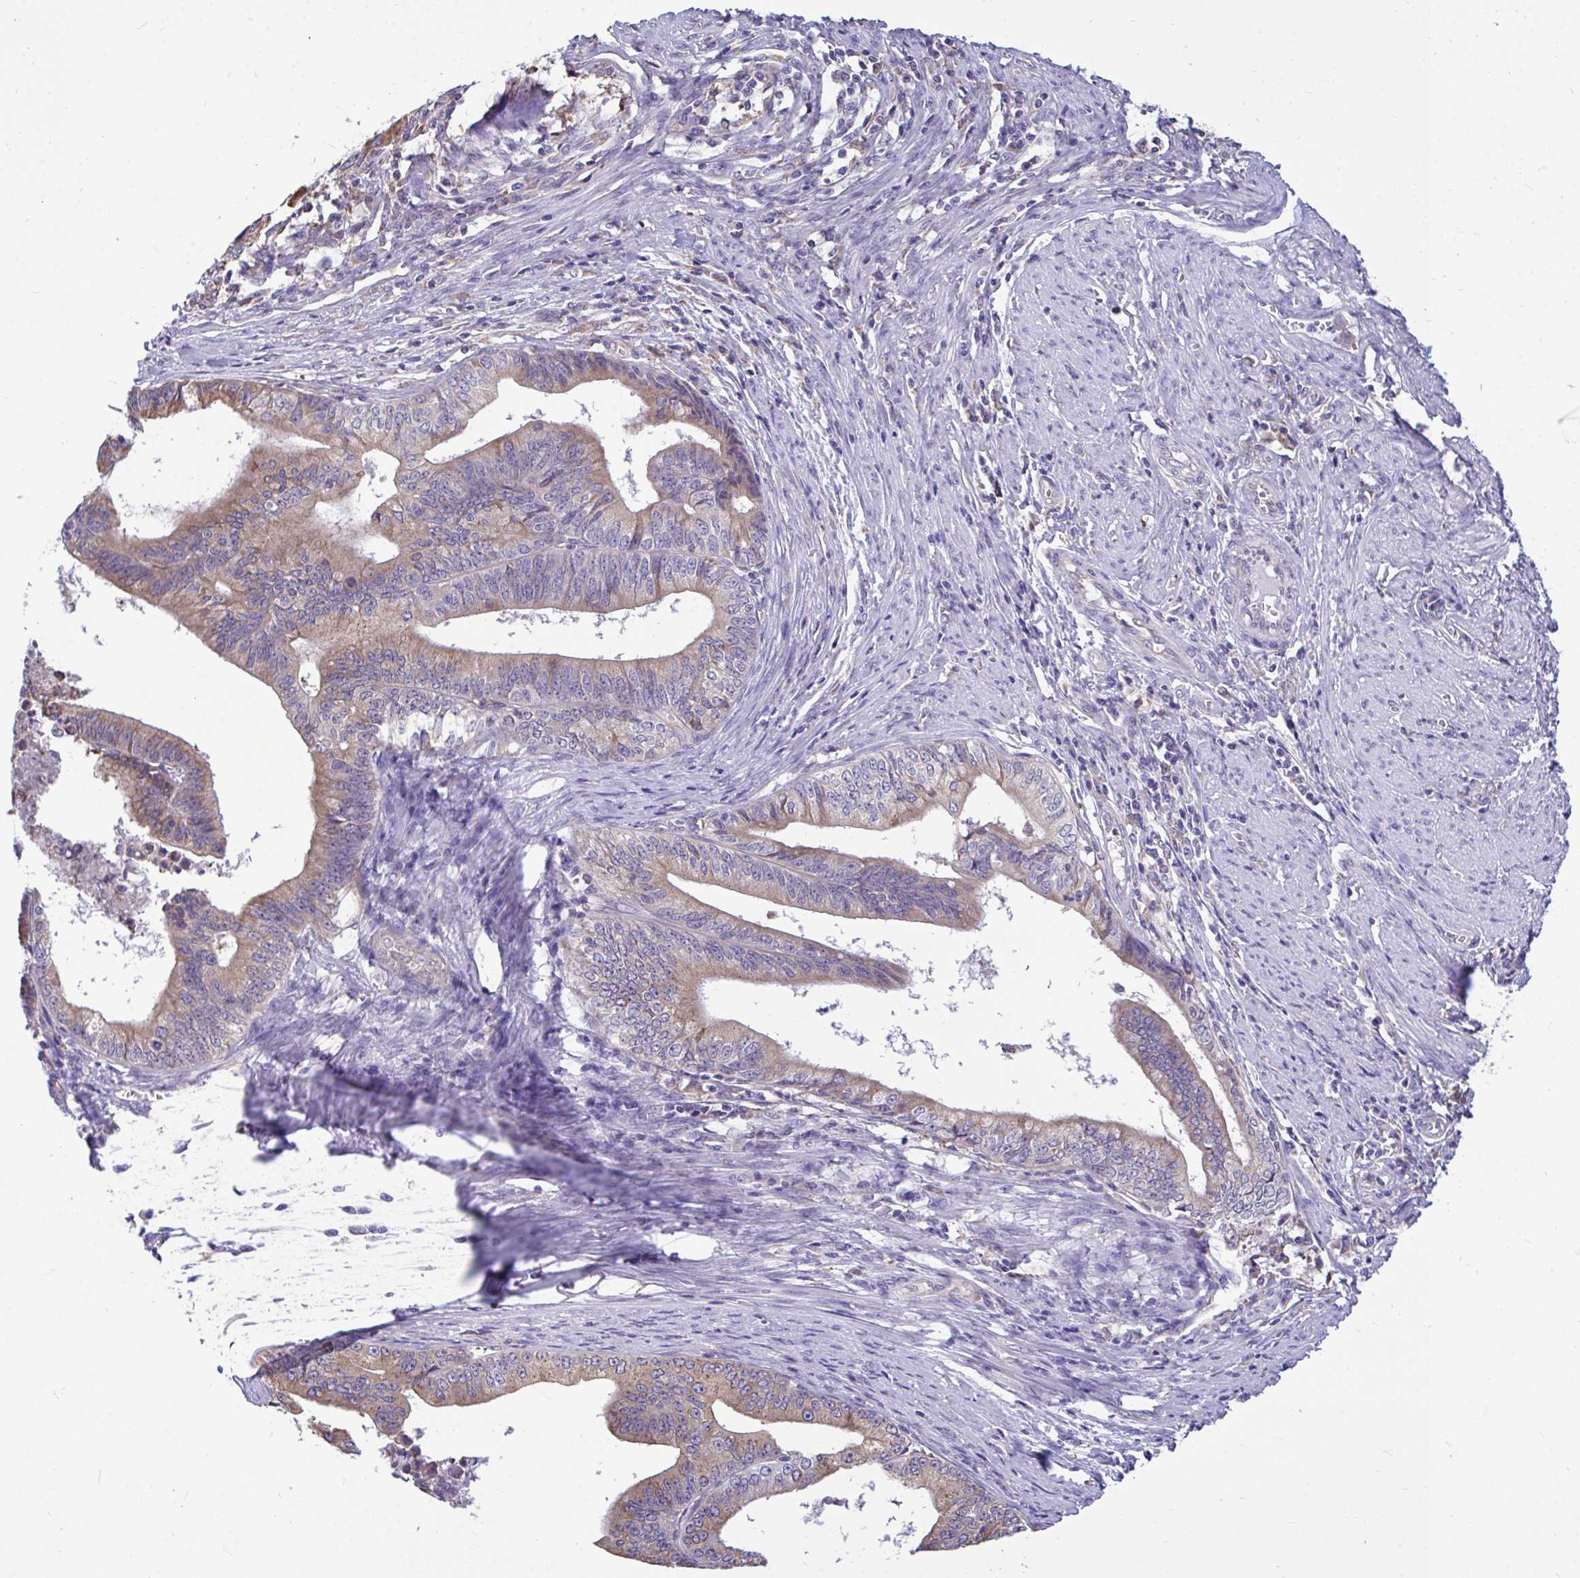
{"staining": {"intensity": "moderate", "quantity": "<25%", "location": "cytoplasmic/membranous"}, "tissue": "endometrial cancer", "cell_type": "Tumor cells", "image_type": "cancer", "snomed": [{"axis": "morphology", "description": "Adenocarcinoma, NOS"}, {"axis": "topography", "description": "Endometrium"}], "caption": "Moderate cytoplasmic/membranous positivity for a protein is appreciated in about <25% of tumor cells of adenocarcinoma (endometrial) using IHC.", "gene": "PIGK", "patient": {"sex": "female", "age": 65}}